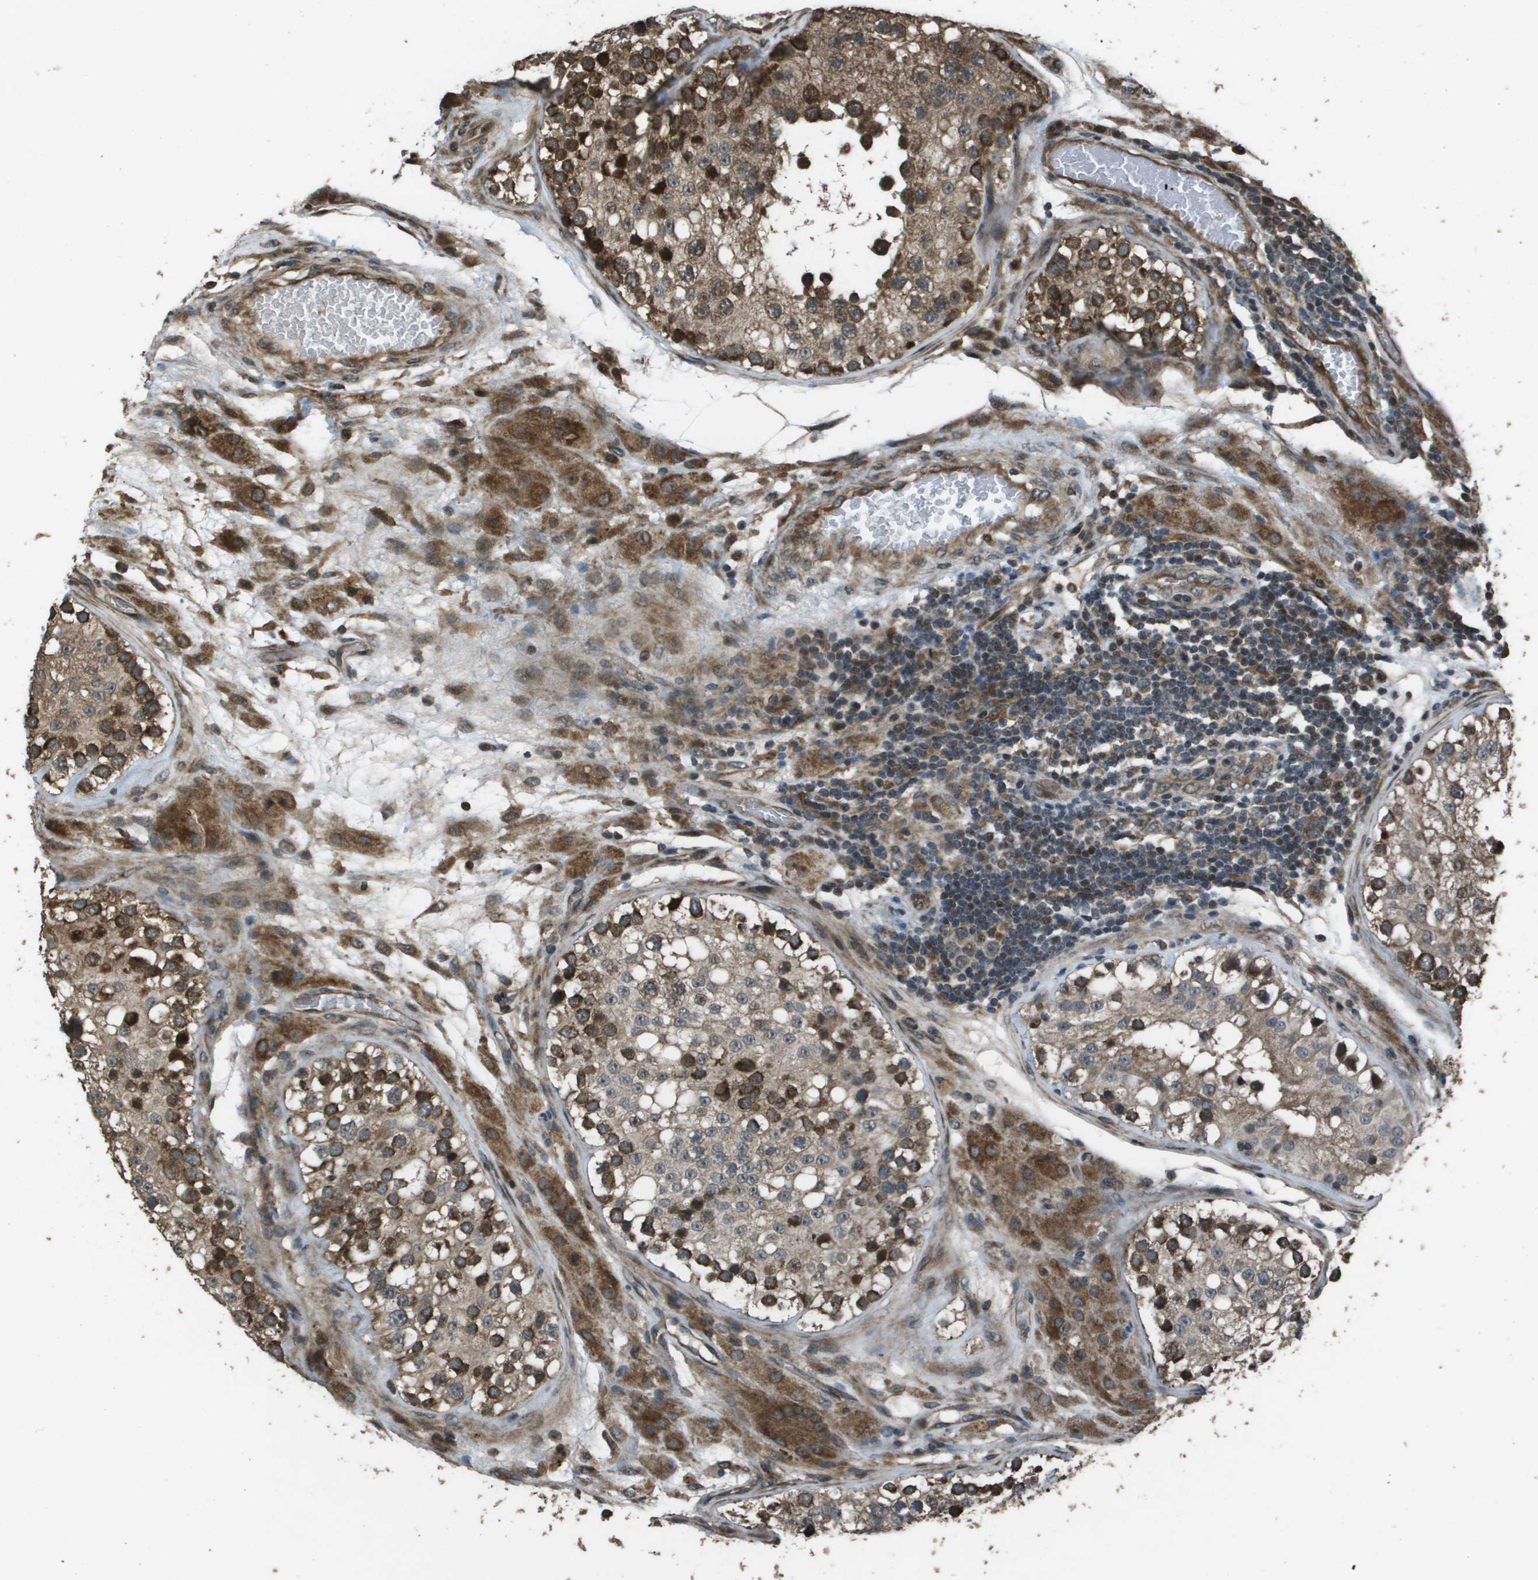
{"staining": {"intensity": "strong", "quantity": ">75%", "location": "cytoplasmic/membranous"}, "tissue": "testis", "cell_type": "Cells in seminiferous ducts", "image_type": "normal", "snomed": [{"axis": "morphology", "description": "Normal tissue, NOS"}, {"axis": "topography", "description": "Testis"}], "caption": "Brown immunohistochemical staining in unremarkable human testis demonstrates strong cytoplasmic/membranous staining in approximately >75% of cells in seminiferous ducts. (Brightfield microscopy of DAB IHC at high magnification).", "gene": "FIG4", "patient": {"sex": "male", "age": 26}}